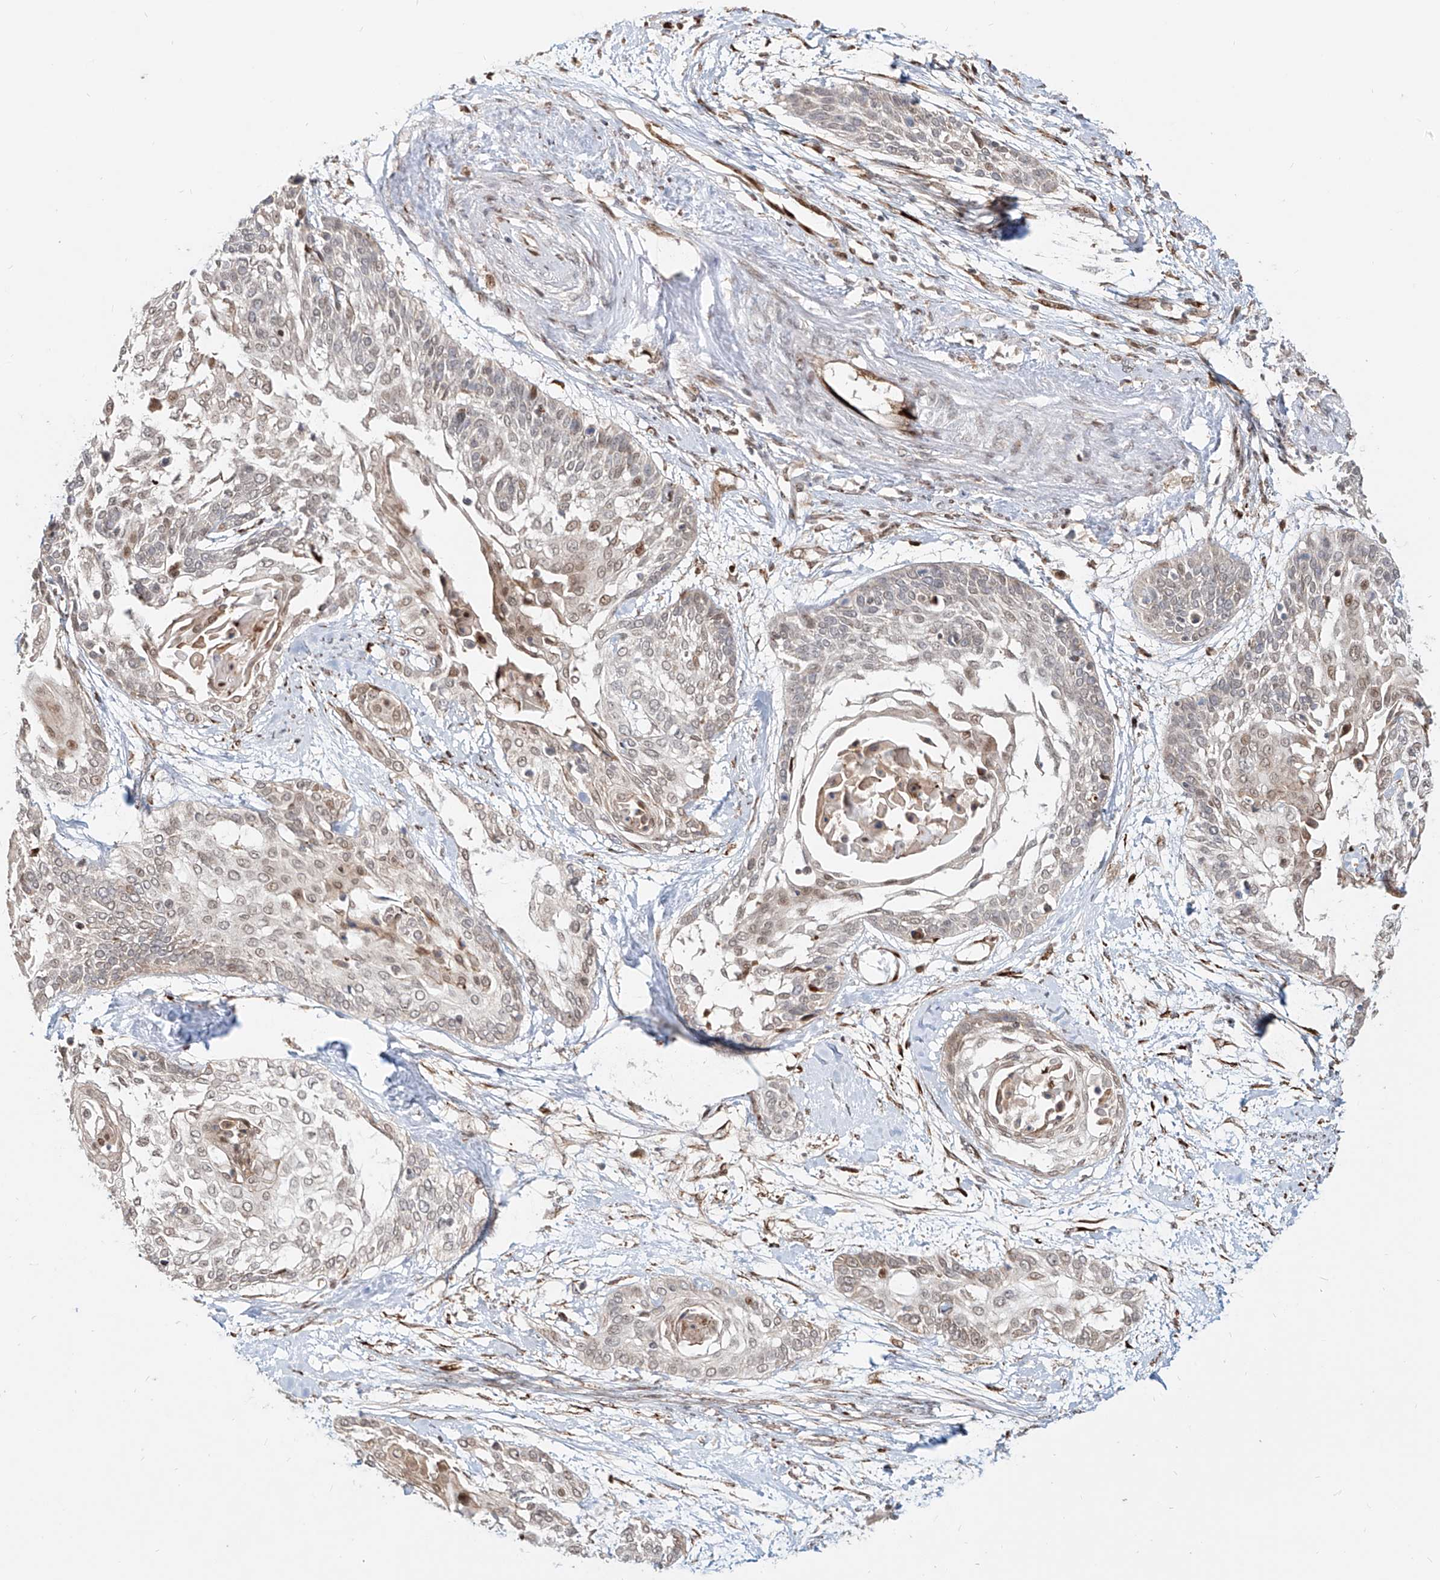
{"staining": {"intensity": "weak", "quantity": "<25%", "location": "nuclear"}, "tissue": "cervical cancer", "cell_type": "Tumor cells", "image_type": "cancer", "snomed": [{"axis": "morphology", "description": "Squamous cell carcinoma, NOS"}, {"axis": "topography", "description": "Cervix"}], "caption": "This is an immunohistochemistry (IHC) image of human cervical squamous cell carcinoma. There is no staining in tumor cells.", "gene": "ZNF710", "patient": {"sex": "female", "age": 57}}